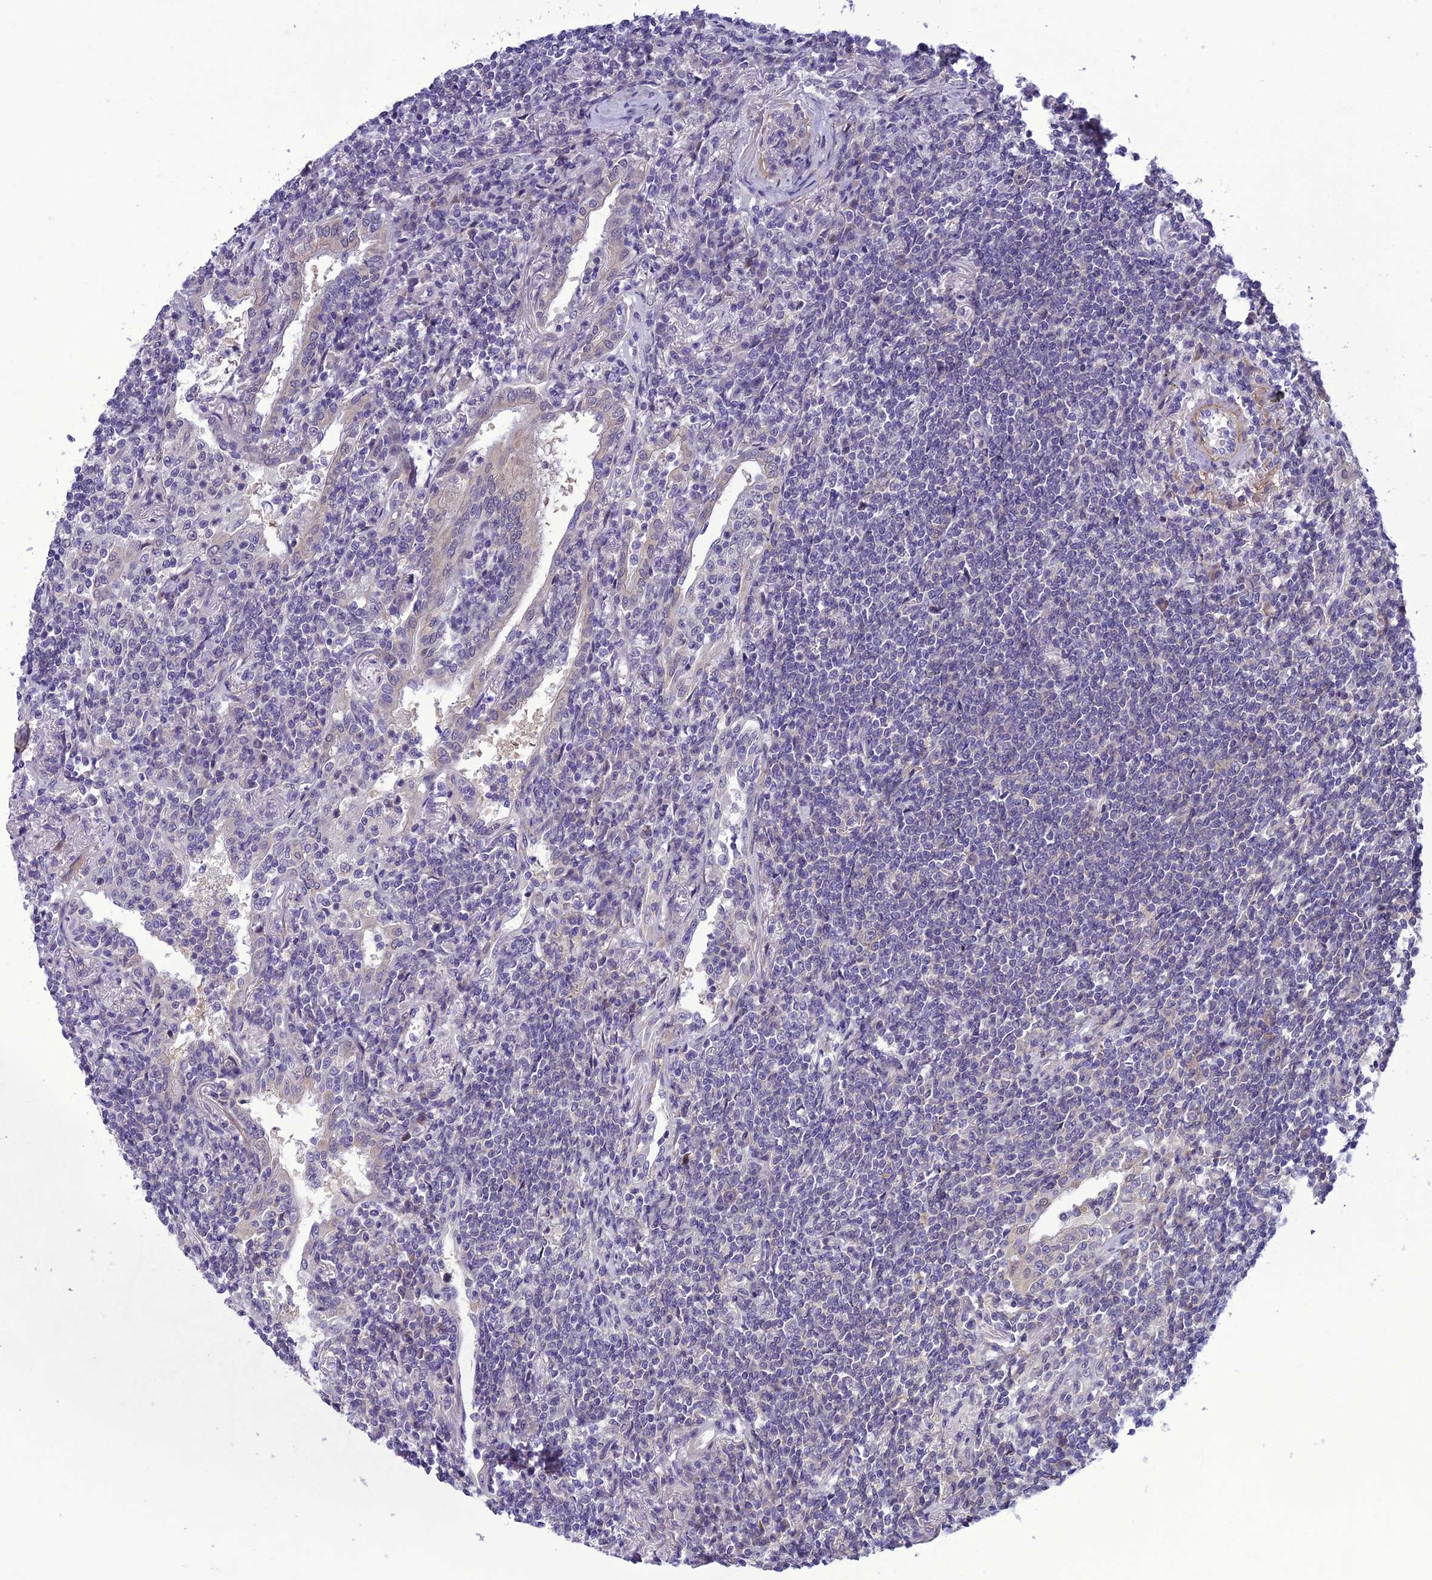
{"staining": {"intensity": "negative", "quantity": "none", "location": "none"}, "tissue": "lymphoma", "cell_type": "Tumor cells", "image_type": "cancer", "snomed": [{"axis": "morphology", "description": "Malignant lymphoma, non-Hodgkin's type, Low grade"}, {"axis": "topography", "description": "Lung"}], "caption": "The immunohistochemistry histopathology image has no significant positivity in tumor cells of low-grade malignant lymphoma, non-Hodgkin's type tissue.", "gene": "GAB4", "patient": {"sex": "female", "age": 71}}